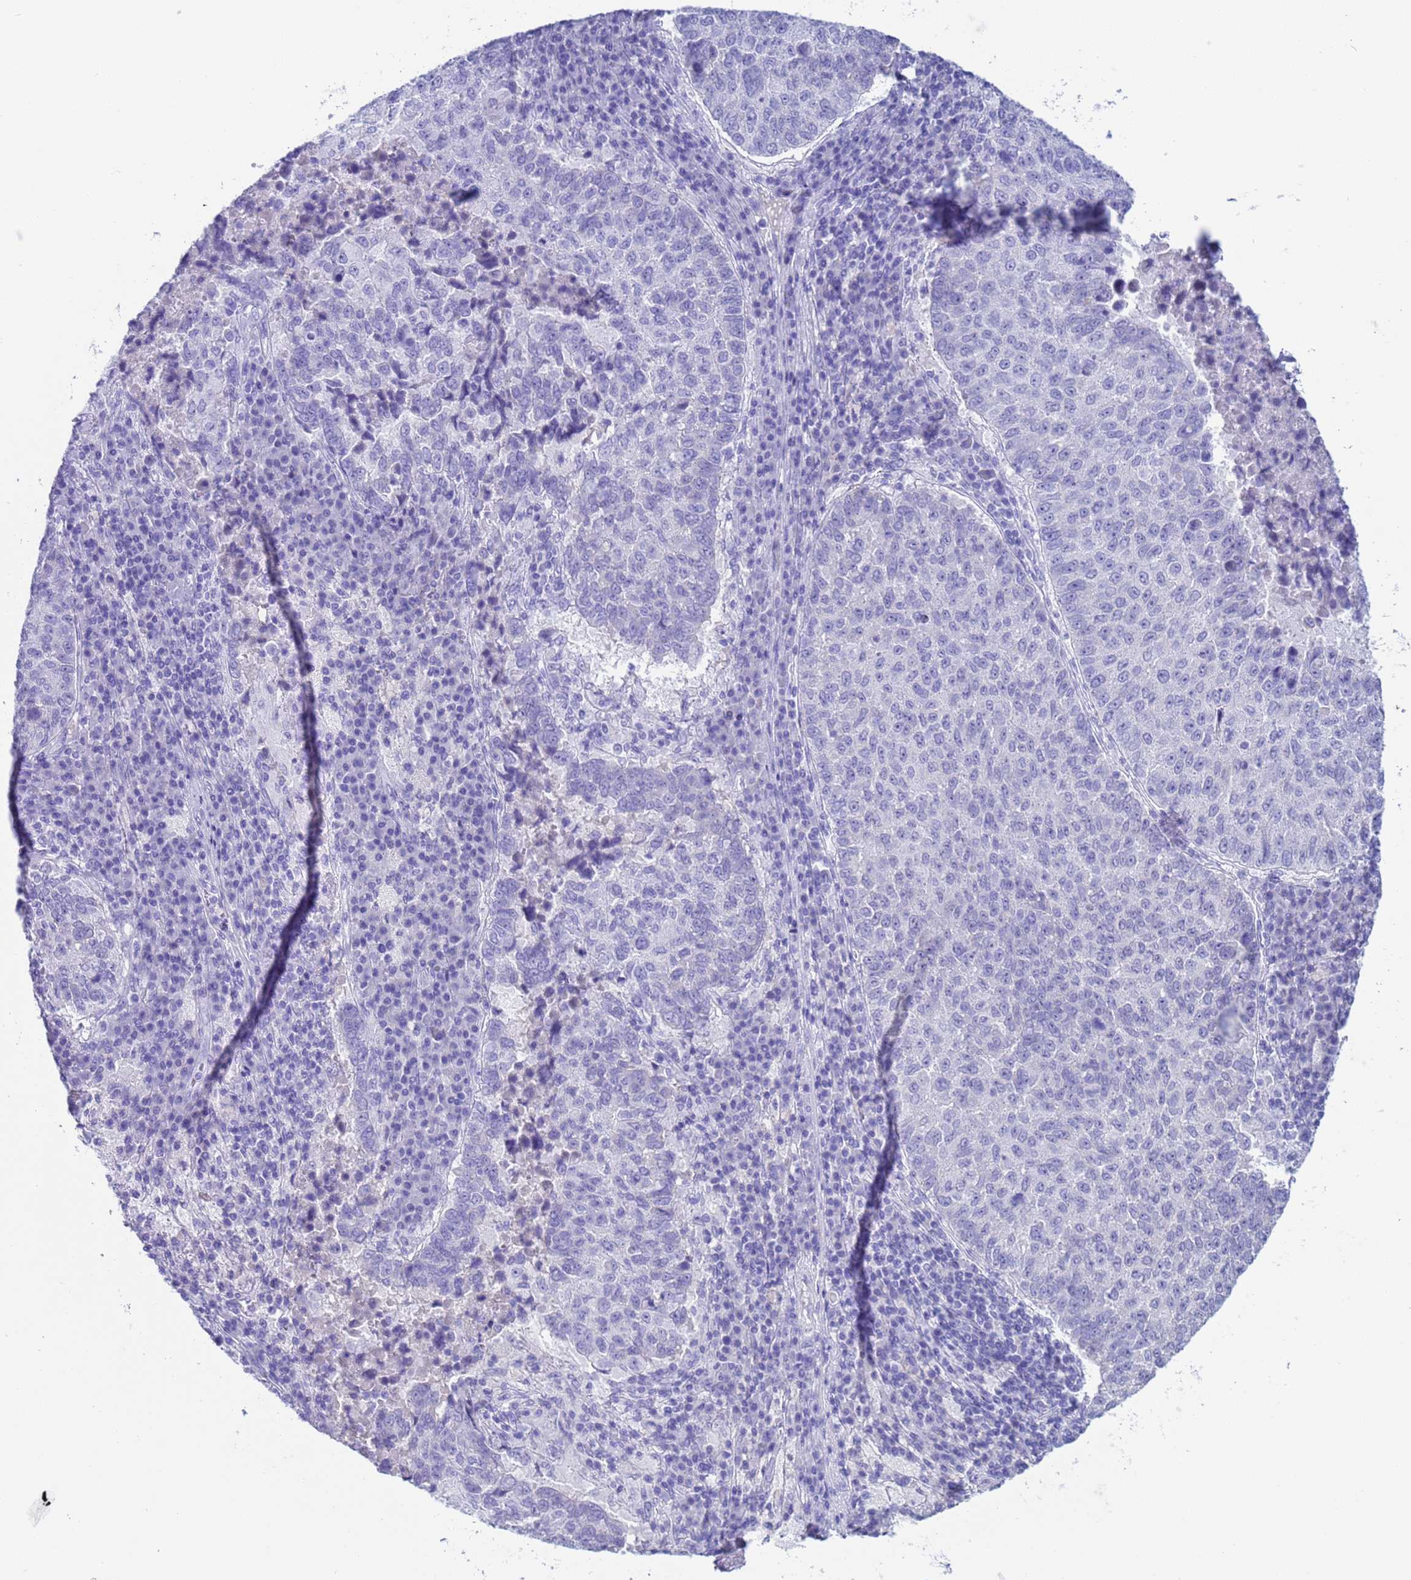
{"staining": {"intensity": "negative", "quantity": "none", "location": "none"}, "tissue": "lung cancer", "cell_type": "Tumor cells", "image_type": "cancer", "snomed": [{"axis": "morphology", "description": "Squamous cell carcinoma, NOS"}, {"axis": "topography", "description": "Lung"}], "caption": "Tumor cells are negative for protein expression in human lung cancer. (Stains: DAB (3,3'-diaminobenzidine) immunohistochemistry (IHC) with hematoxylin counter stain, Microscopy: brightfield microscopy at high magnification).", "gene": "CKM", "patient": {"sex": "male", "age": 73}}